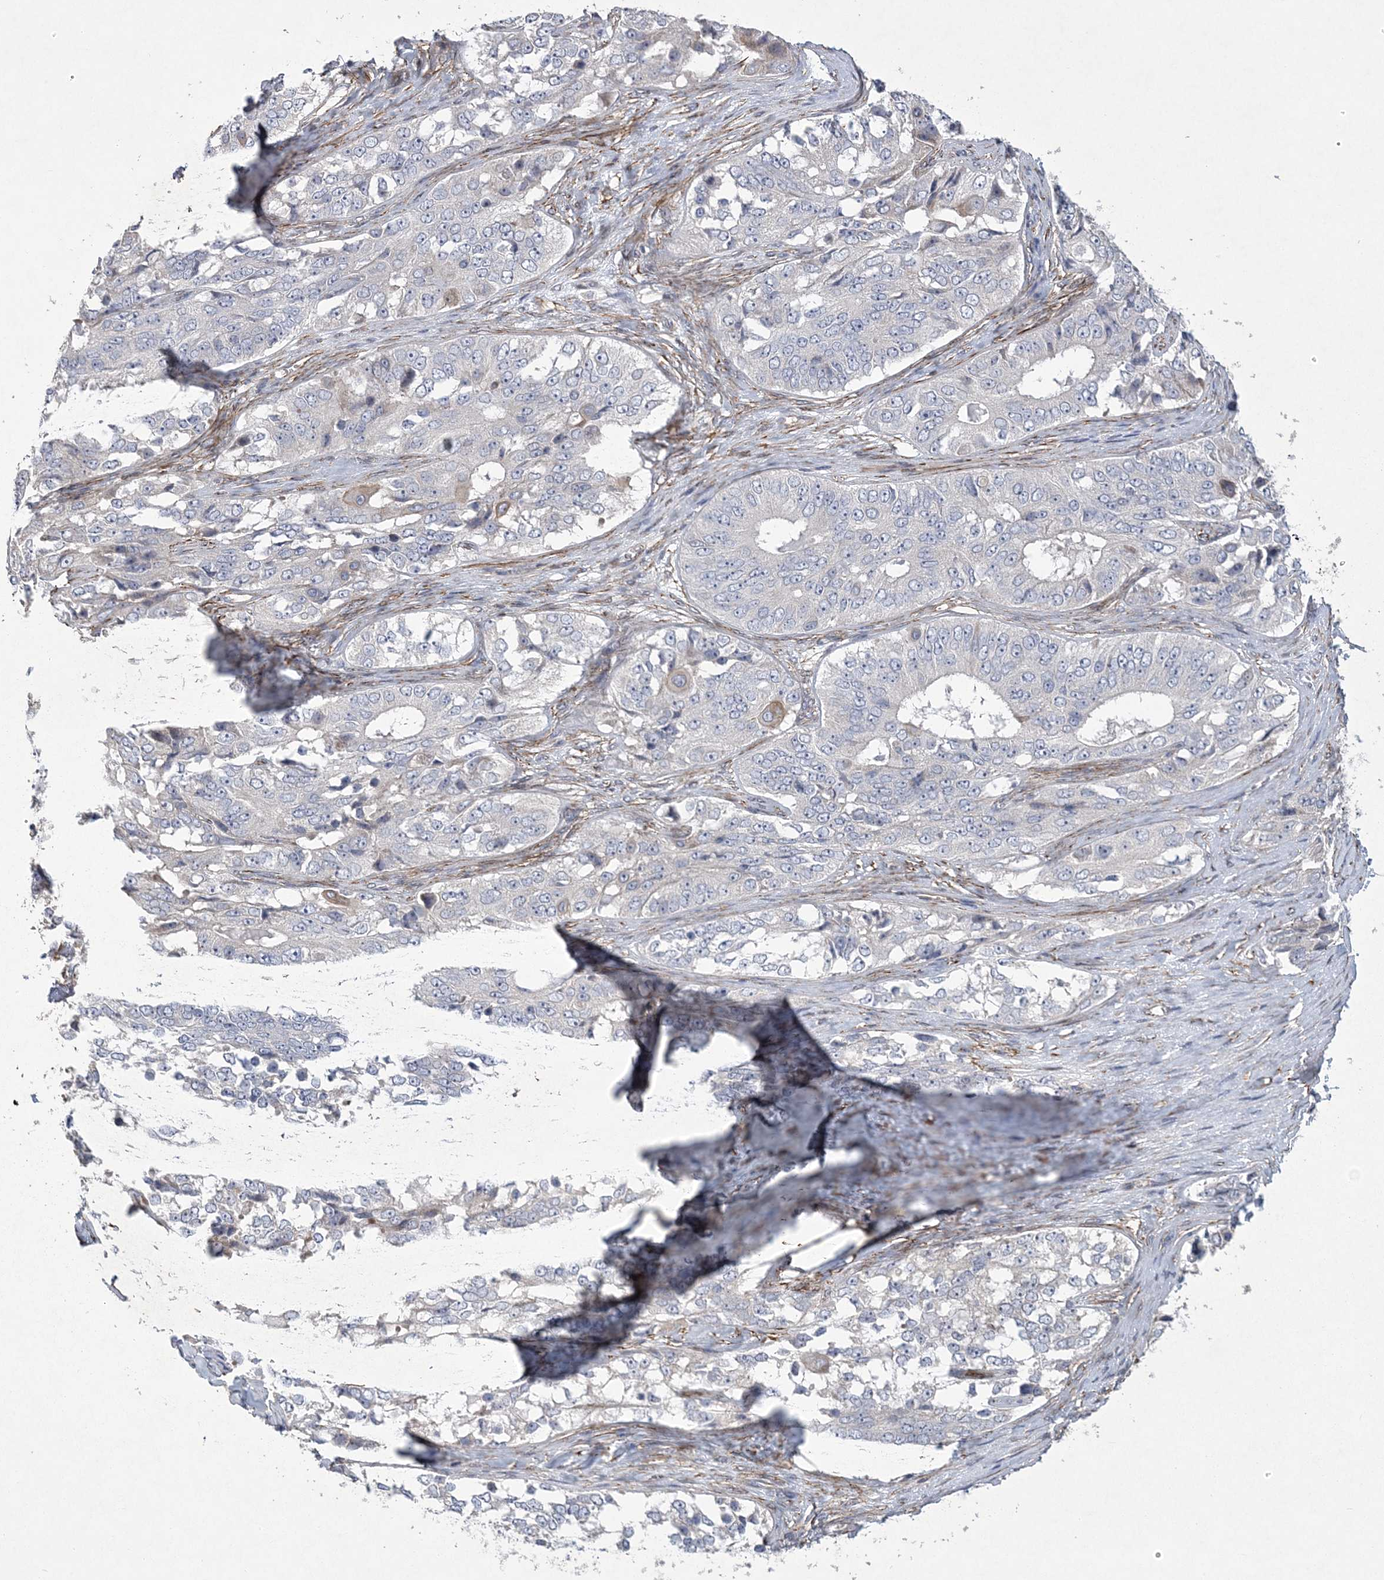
{"staining": {"intensity": "negative", "quantity": "none", "location": "none"}, "tissue": "ovarian cancer", "cell_type": "Tumor cells", "image_type": "cancer", "snomed": [{"axis": "morphology", "description": "Carcinoma, endometroid"}, {"axis": "topography", "description": "Ovary"}], "caption": "The immunohistochemistry micrograph has no significant staining in tumor cells of ovarian cancer (endometroid carcinoma) tissue.", "gene": "ARSJ", "patient": {"sex": "female", "age": 51}}